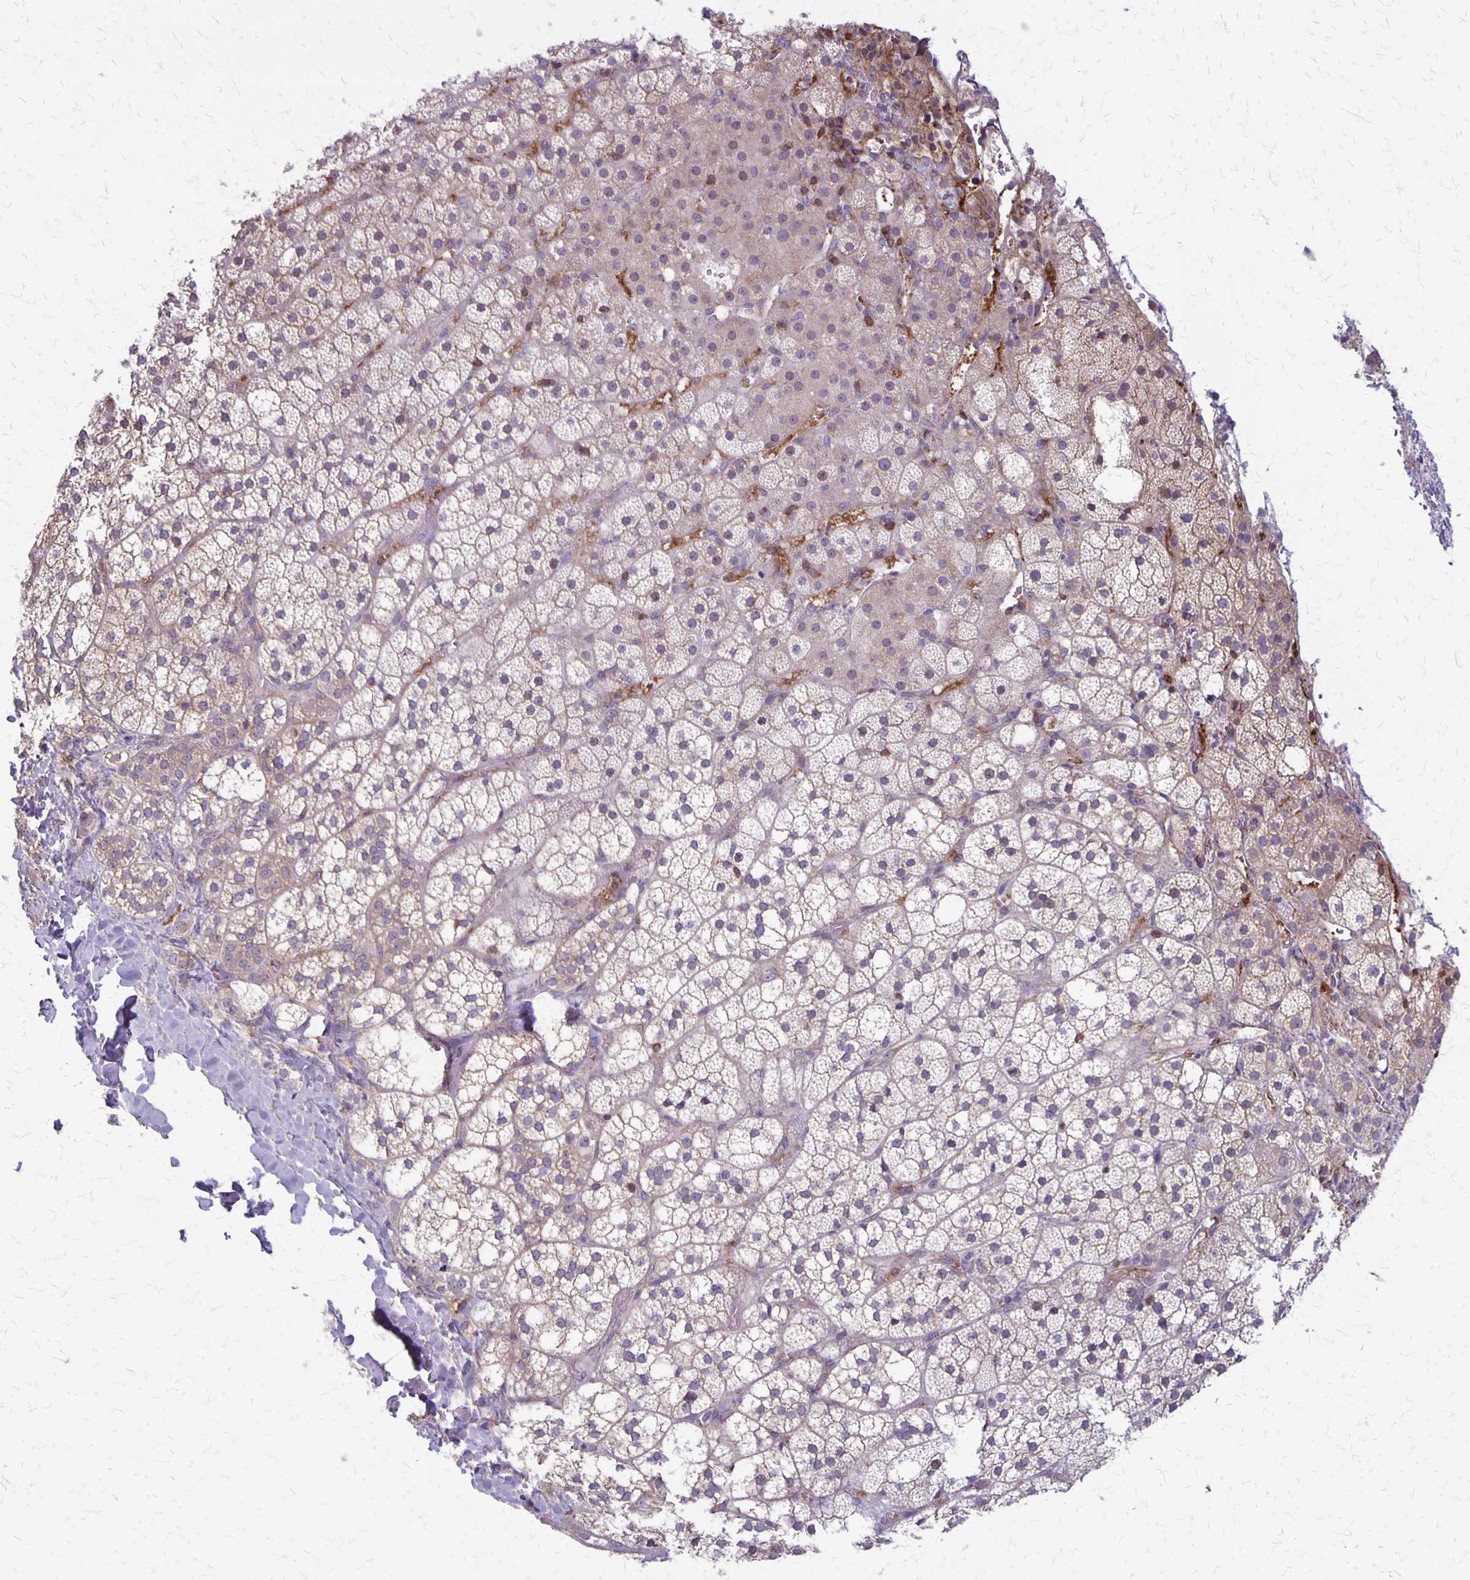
{"staining": {"intensity": "weak", "quantity": "<25%", "location": "cytoplasmic/membranous"}, "tissue": "adrenal gland", "cell_type": "Glandular cells", "image_type": "normal", "snomed": [{"axis": "morphology", "description": "Normal tissue, NOS"}, {"axis": "topography", "description": "Adrenal gland"}], "caption": "This is an immunohistochemistry (IHC) histopathology image of unremarkable adrenal gland. There is no staining in glandular cells.", "gene": "SEPTIN5", "patient": {"sex": "male", "age": 53}}